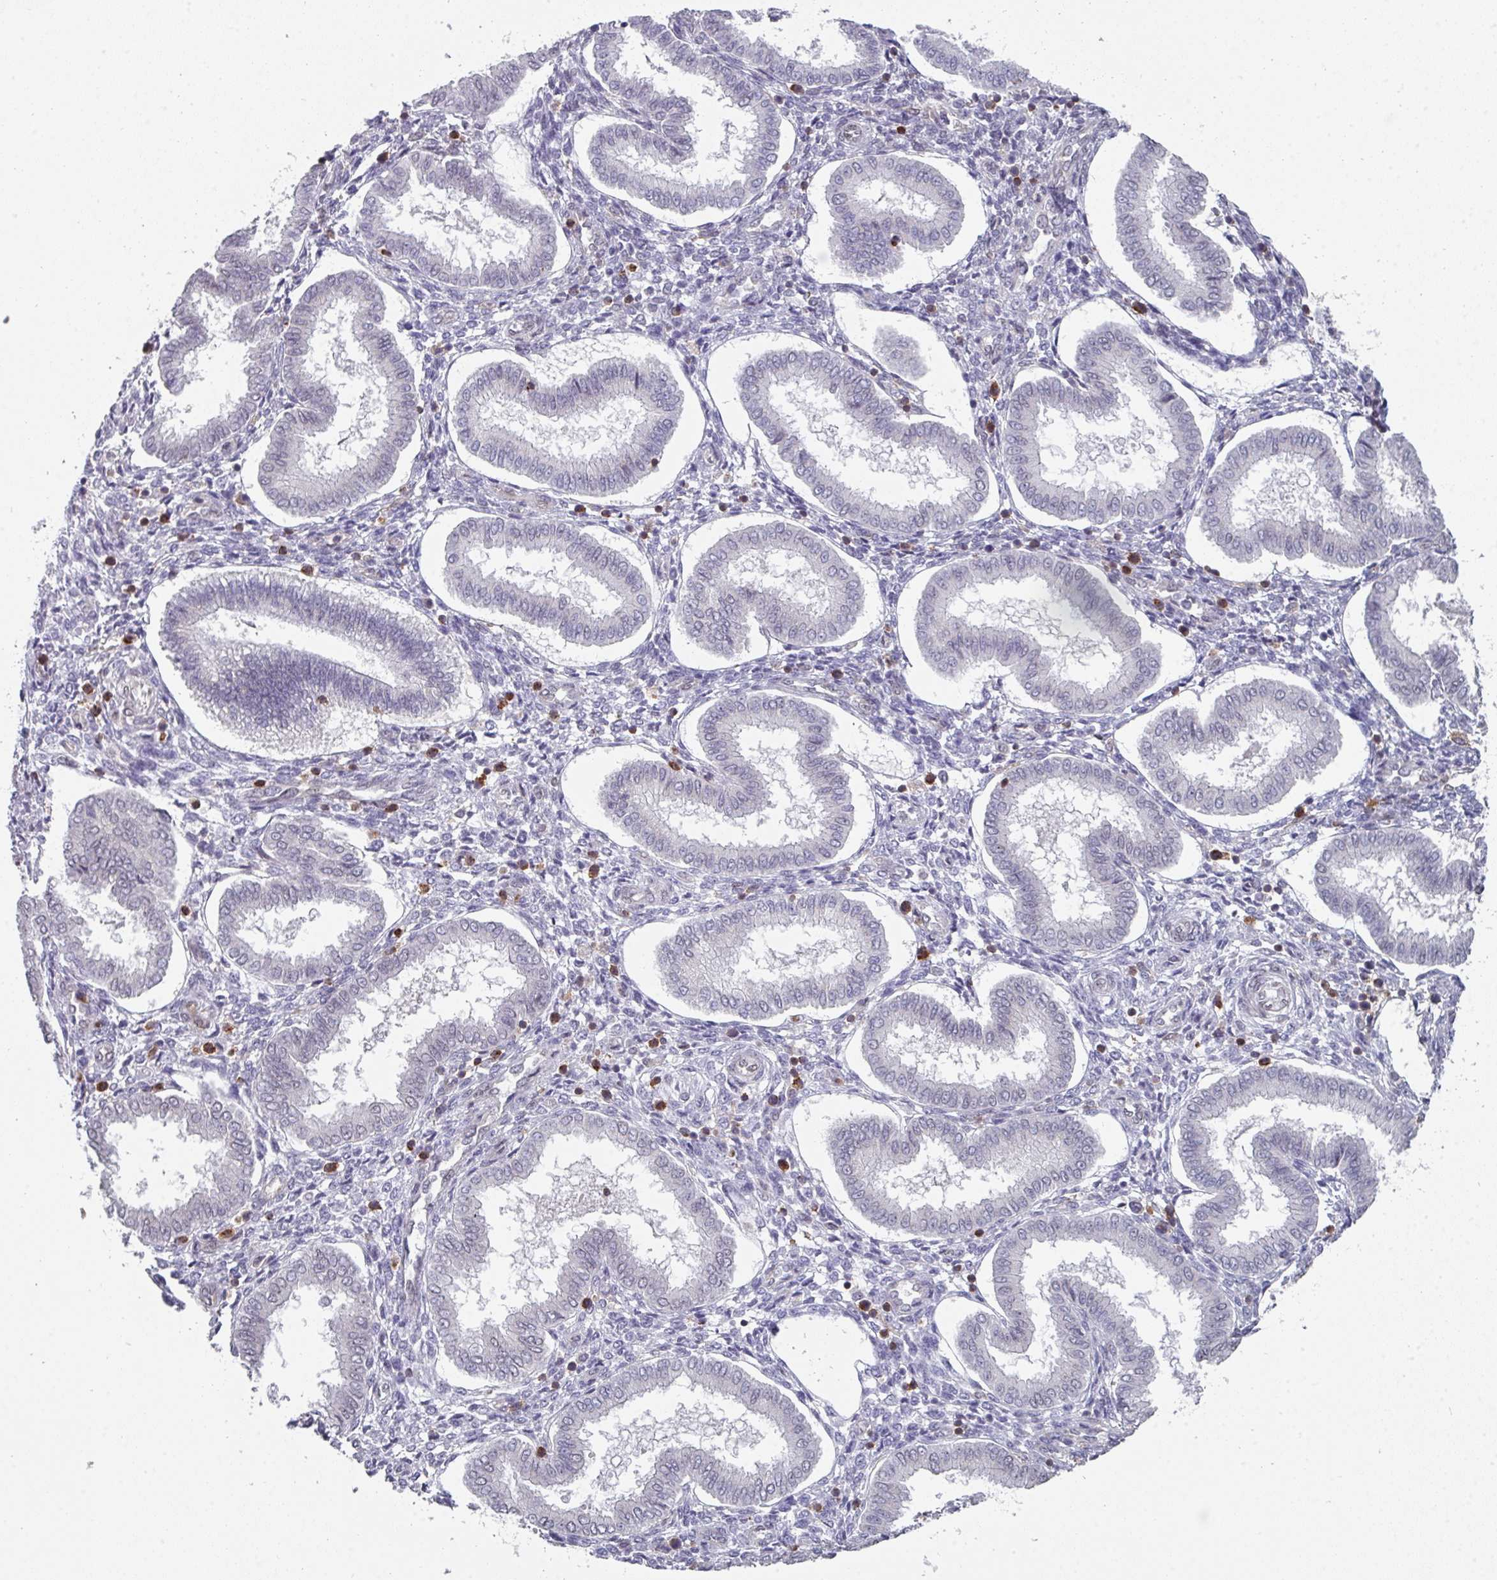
{"staining": {"intensity": "negative", "quantity": "none", "location": "none"}, "tissue": "endometrium", "cell_type": "Cells in endometrial stroma", "image_type": "normal", "snomed": [{"axis": "morphology", "description": "Normal tissue, NOS"}, {"axis": "topography", "description": "Endometrium"}], "caption": "Immunohistochemistry histopathology image of normal human endometrium stained for a protein (brown), which exhibits no expression in cells in endometrial stroma. (Immunohistochemistry (ihc), brightfield microscopy, high magnification).", "gene": "RASAL3", "patient": {"sex": "female", "age": 24}}